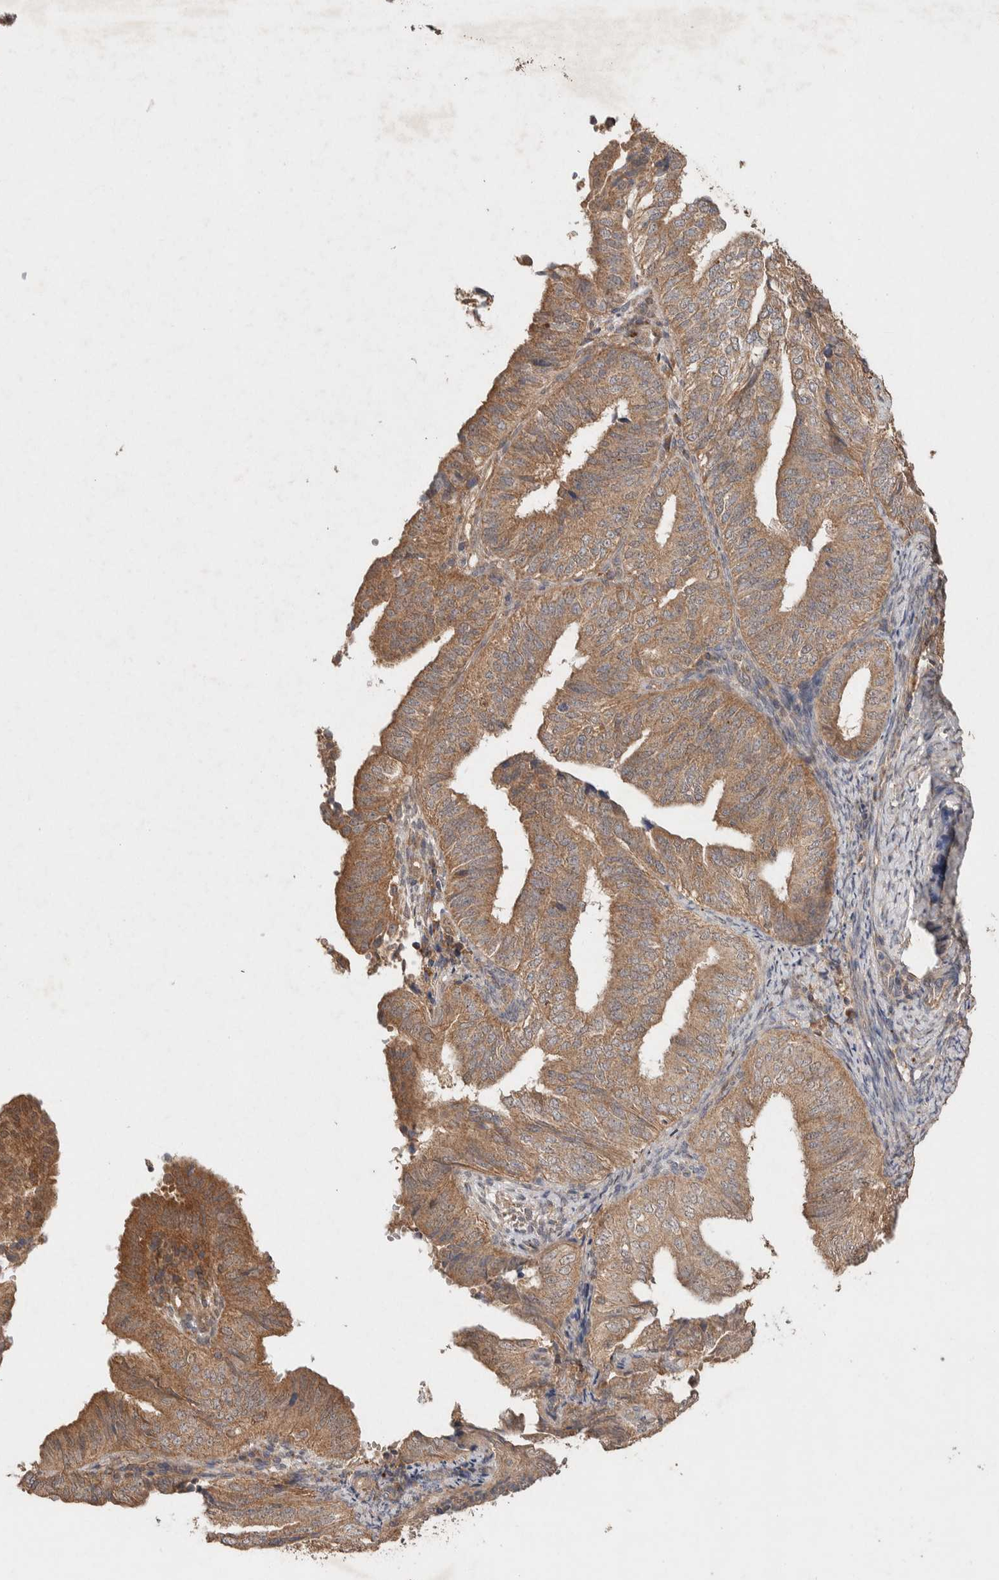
{"staining": {"intensity": "moderate", "quantity": ">75%", "location": "cytoplasmic/membranous"}, "tissue": "endometrial cancer", "cell_type": "Tumor cells", "image_type": "cancer", "snomed": [{"axis": "morphology", "description": "Adenocarcinoma, NOS"}, {"axis": "topography", "description": "Endometrium"}], "caption": "Endometrial adenocarcinoma tissue shows moderate cytoplasmic/membranous expression in about >75% of tumor cells", "gene": "KCNJ5", "patient": {"sex": "female", "age": 58}}